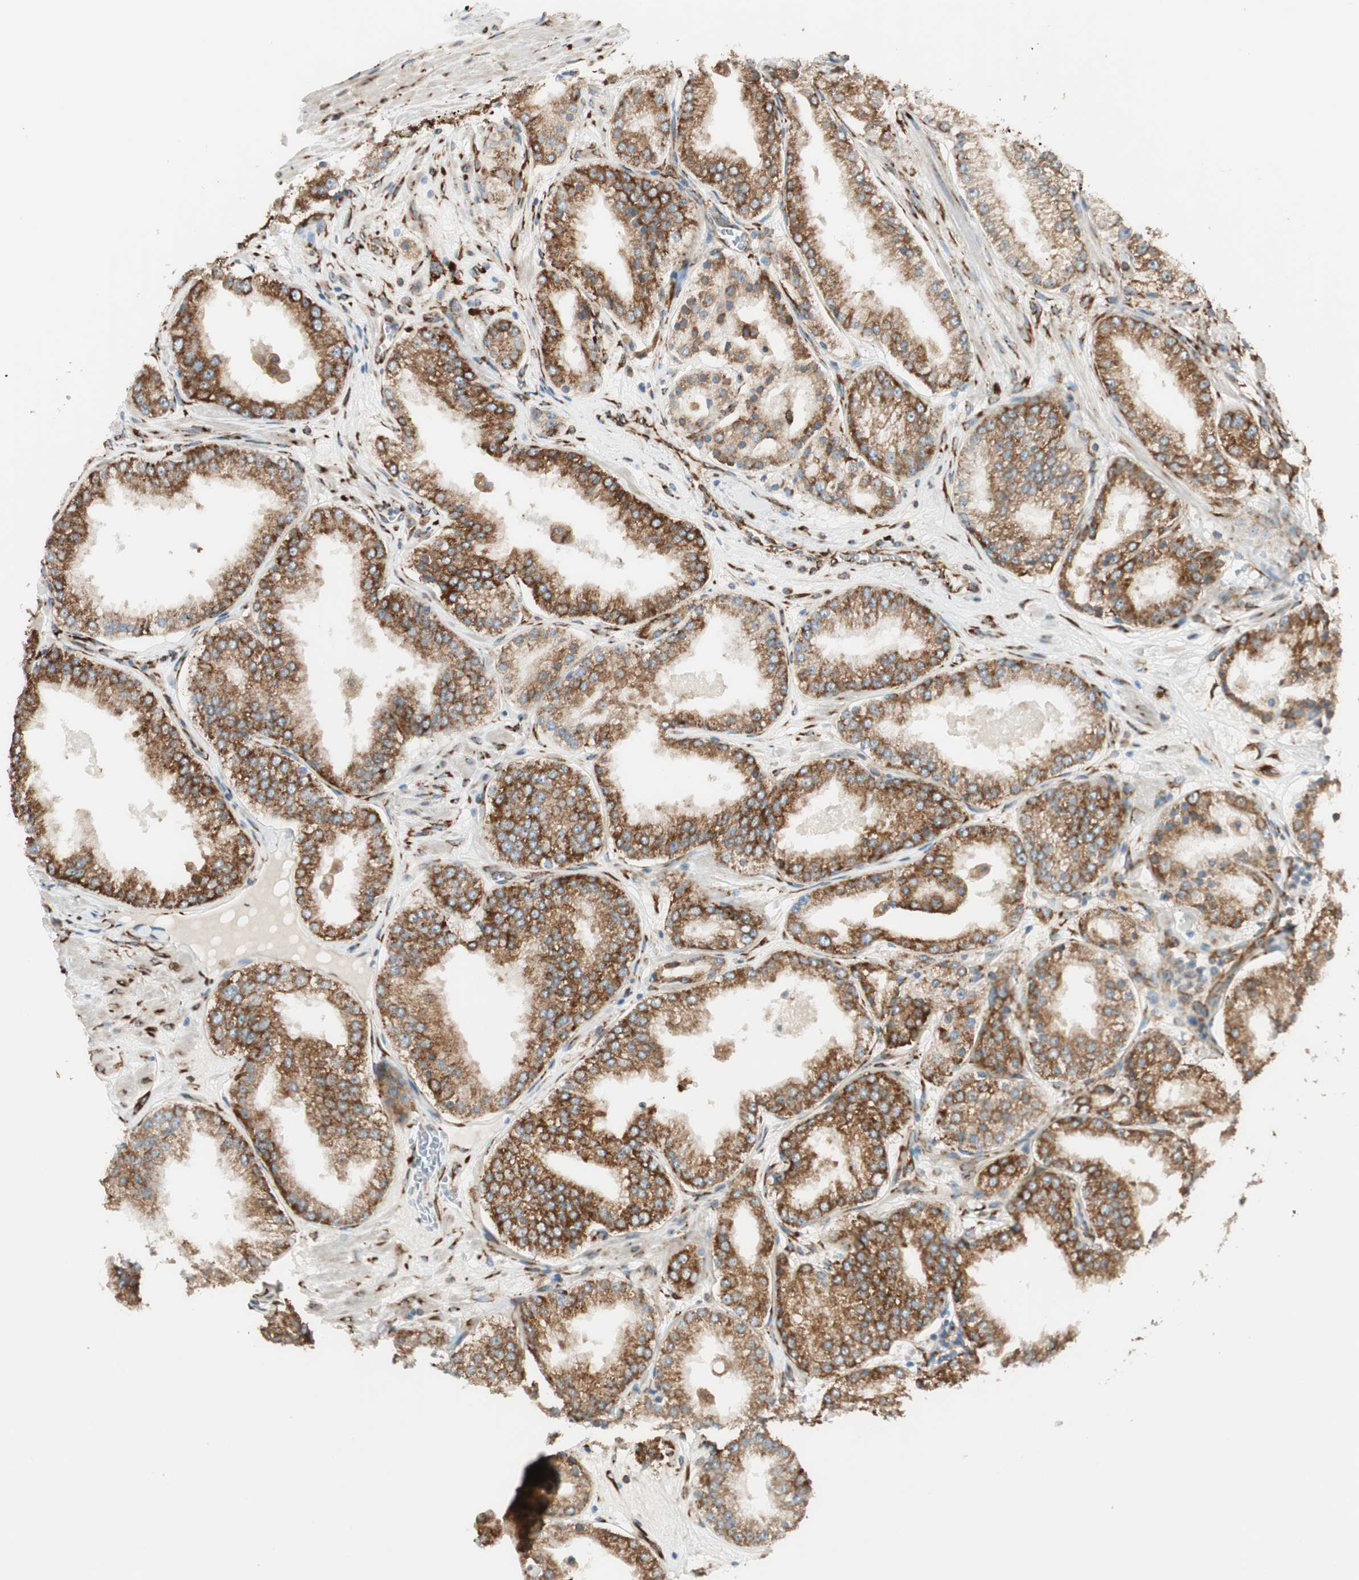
{"staining": {"intensity": "strong", "quantity": ">75%", "location": "cytoplasmic/membranous"}, "tissue": "prostate cancer", "cell_type": "Tumor cells", "image_type": "cancer", "snomed": [{"axis": "morphology", "description": "Adenocarcinoma, High grade"}, {"axis": "topography", "description": "Prostate"}], "caption": "Immunohistochemistry (IHC) of prostate adenocarcinoma (high-grade) exhibits high levels of strong cytoplasmic/membranous positivity in approximately >75% of tumor cells.", "gene": "RRBP1", "patient": {"sex": "male", "age": 61}}